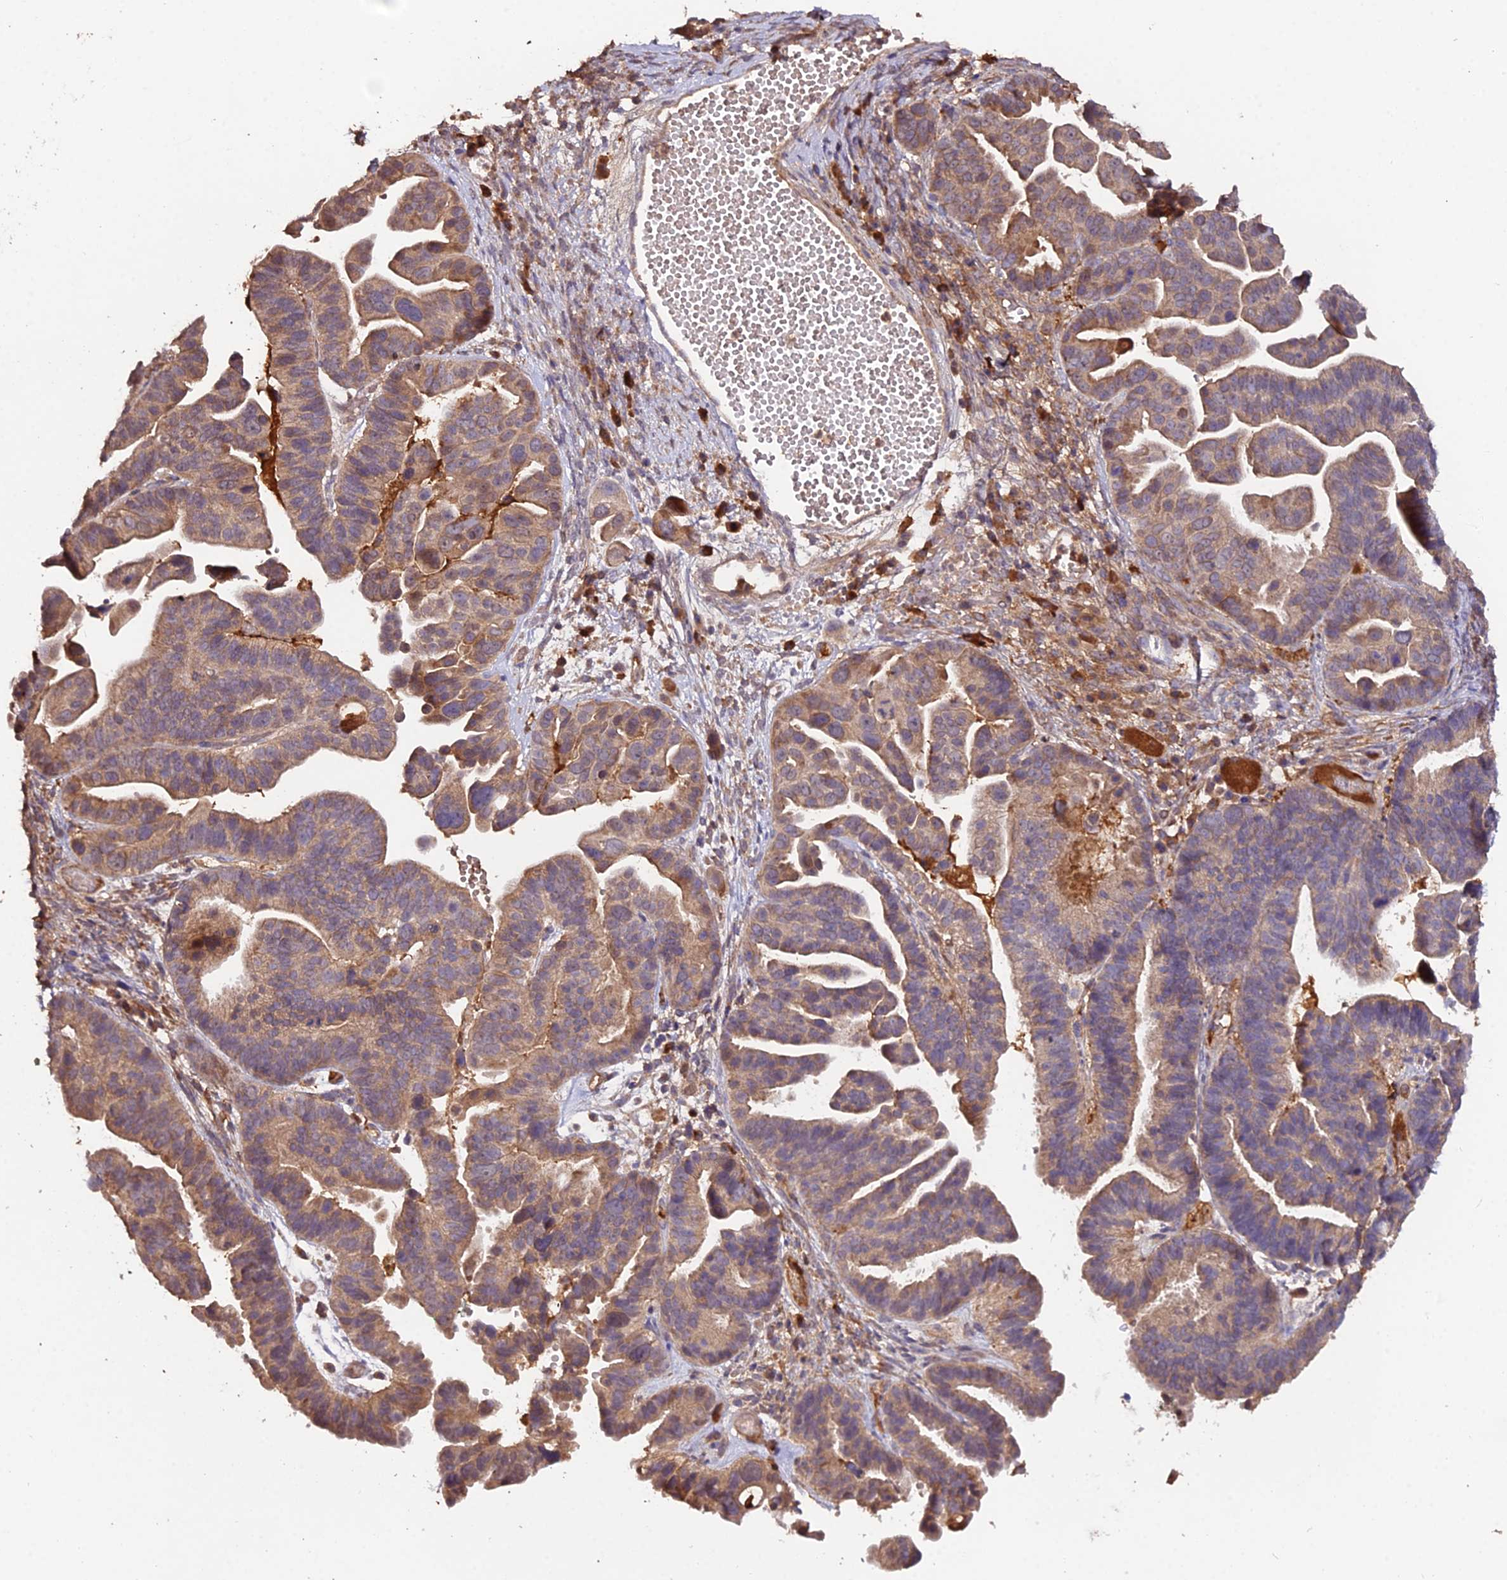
{"staining": {"intensity": "moderate", "quantity": ">75%", "location": "cytoplasmic/membranous"}, "tissue": "ovarian cancer", "cell_type": "Tumor cells", "image_type": "cancer", "snomed": [{"axis": "morphology", "description": "Cystadenocarcinoma, serous, NOS"}, {"axis": "topography", "description": "Ovary"}], "caption": "Immunohistochemistry (IHC) staining of ovarian cancer (serous cystadenocarcinoma), which shows medium levels of moderate cytoplasmic/membranous staining in approximately >75% of tumor cells indicating moderate cytoplasmic/membranous protein positivity. The staining was performed using DAB (3,3'-diaminobenzidine) (brown) for protein detection and nuclei were counterstained in hematoxylin (blue).", "gene": "KCTD16", "patient": {"sex": "female", "age": 56}}